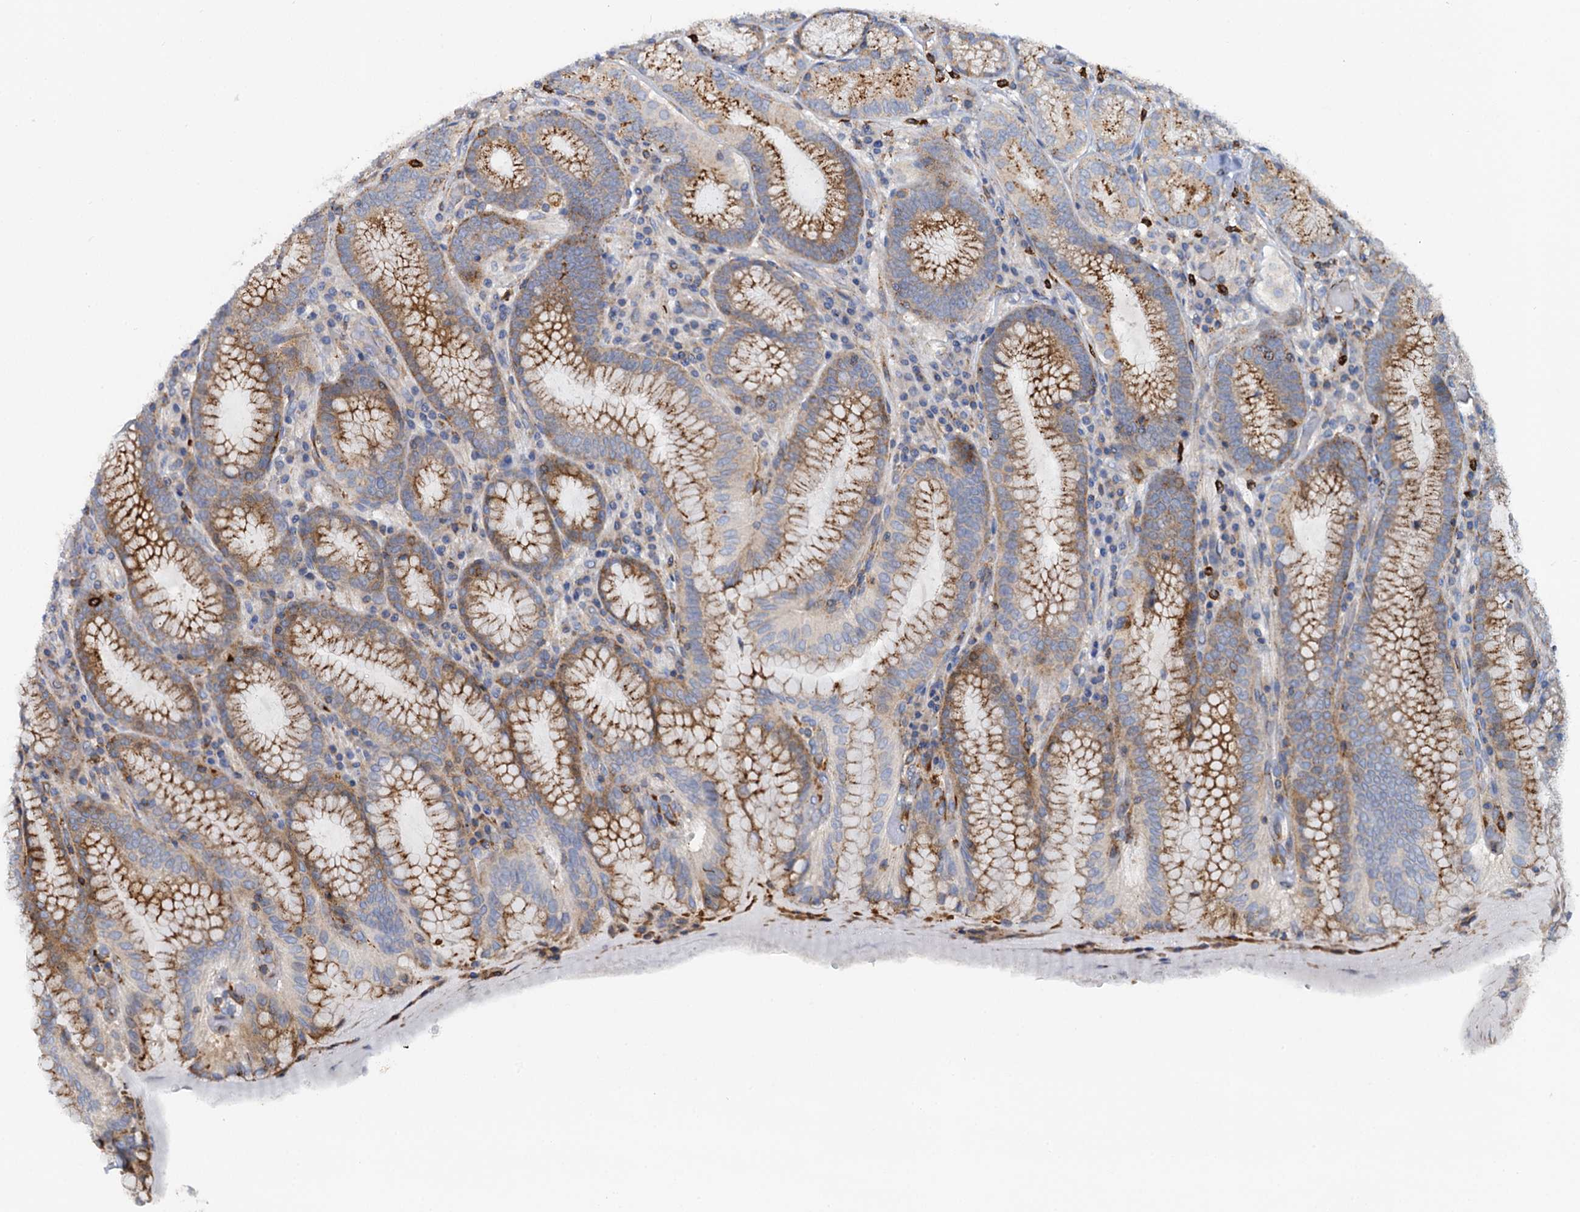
{"staining": {"intensity": "moderate", "quantity": "25%-75%", "location": "cytoplasmic/membranous"}, "tissue": "stomach", "cell_type": "Glandular cells", "image_type": "normal", "snomed": [{"axis": "morphology", "description": "Normal tissue, NOS"}, {"axis": "topography", "description": "Stomach, upper"}, {"axis": "topography", "description": "Stomach, lower"}], "caption": "Immunohistochemical staining of normal human stomach displays 25%-75% levels of moderate cytoplasmic/membranous protein staining in about 25%-75% of glandular cells.", "gene": "WDR73", "patient": {"sex": "female", "age": 76}}